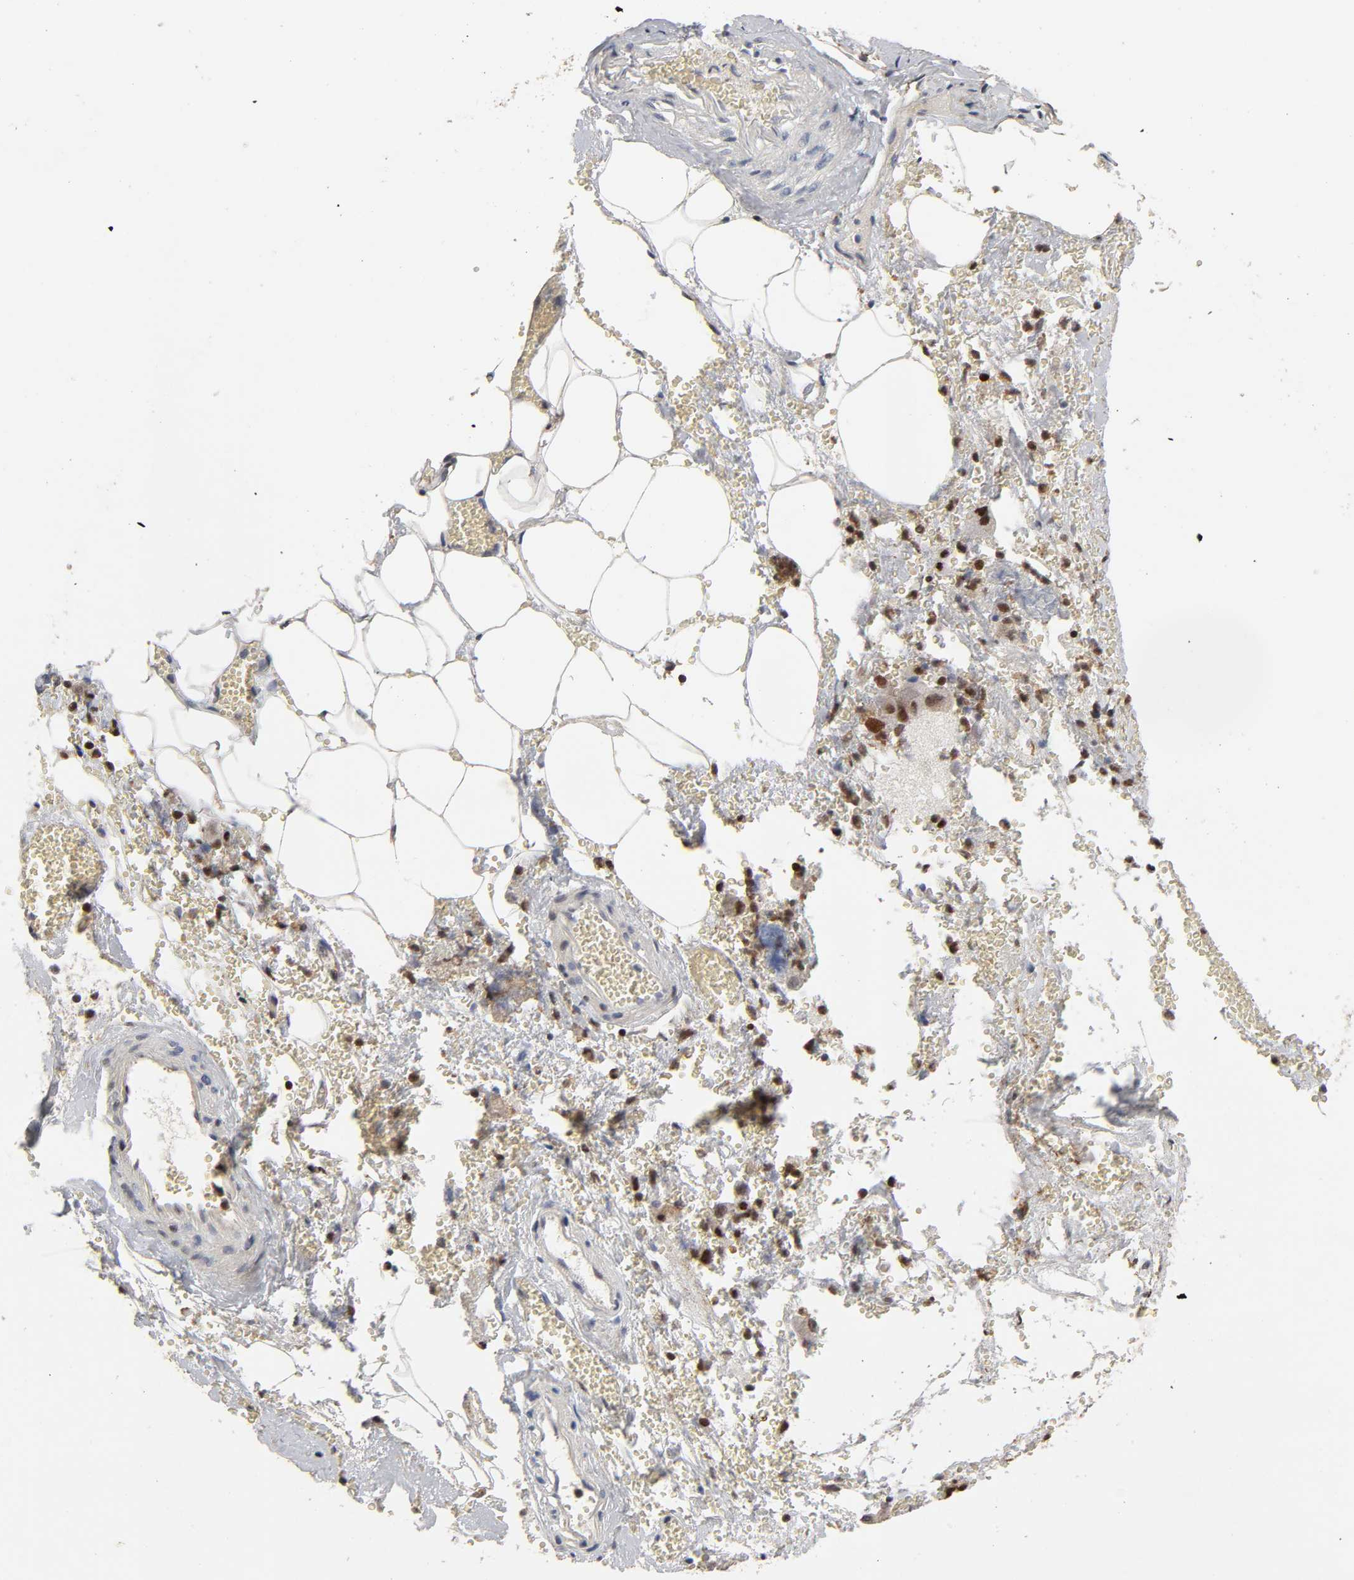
{"staining": {"intensity": "strong", "quantity": ">75%", "location": "nuclear"}, "tissue": "adrenal gland", "cell_type": "Glandular cells", "image_type": "normal", "snomed": [{"axis": "morphology", "description": "Normal tissue, NOS"}, {"axis": "topography", "description": "Adrenal gland"}], "caption": "About >75% of glandular cells in normal human adrenal gland exhibit strong nuclear protein positivity as visualized by brown immunohistochemical staining.", "gene": "STK38", "patient": {"sex": "female", "age": 71}}